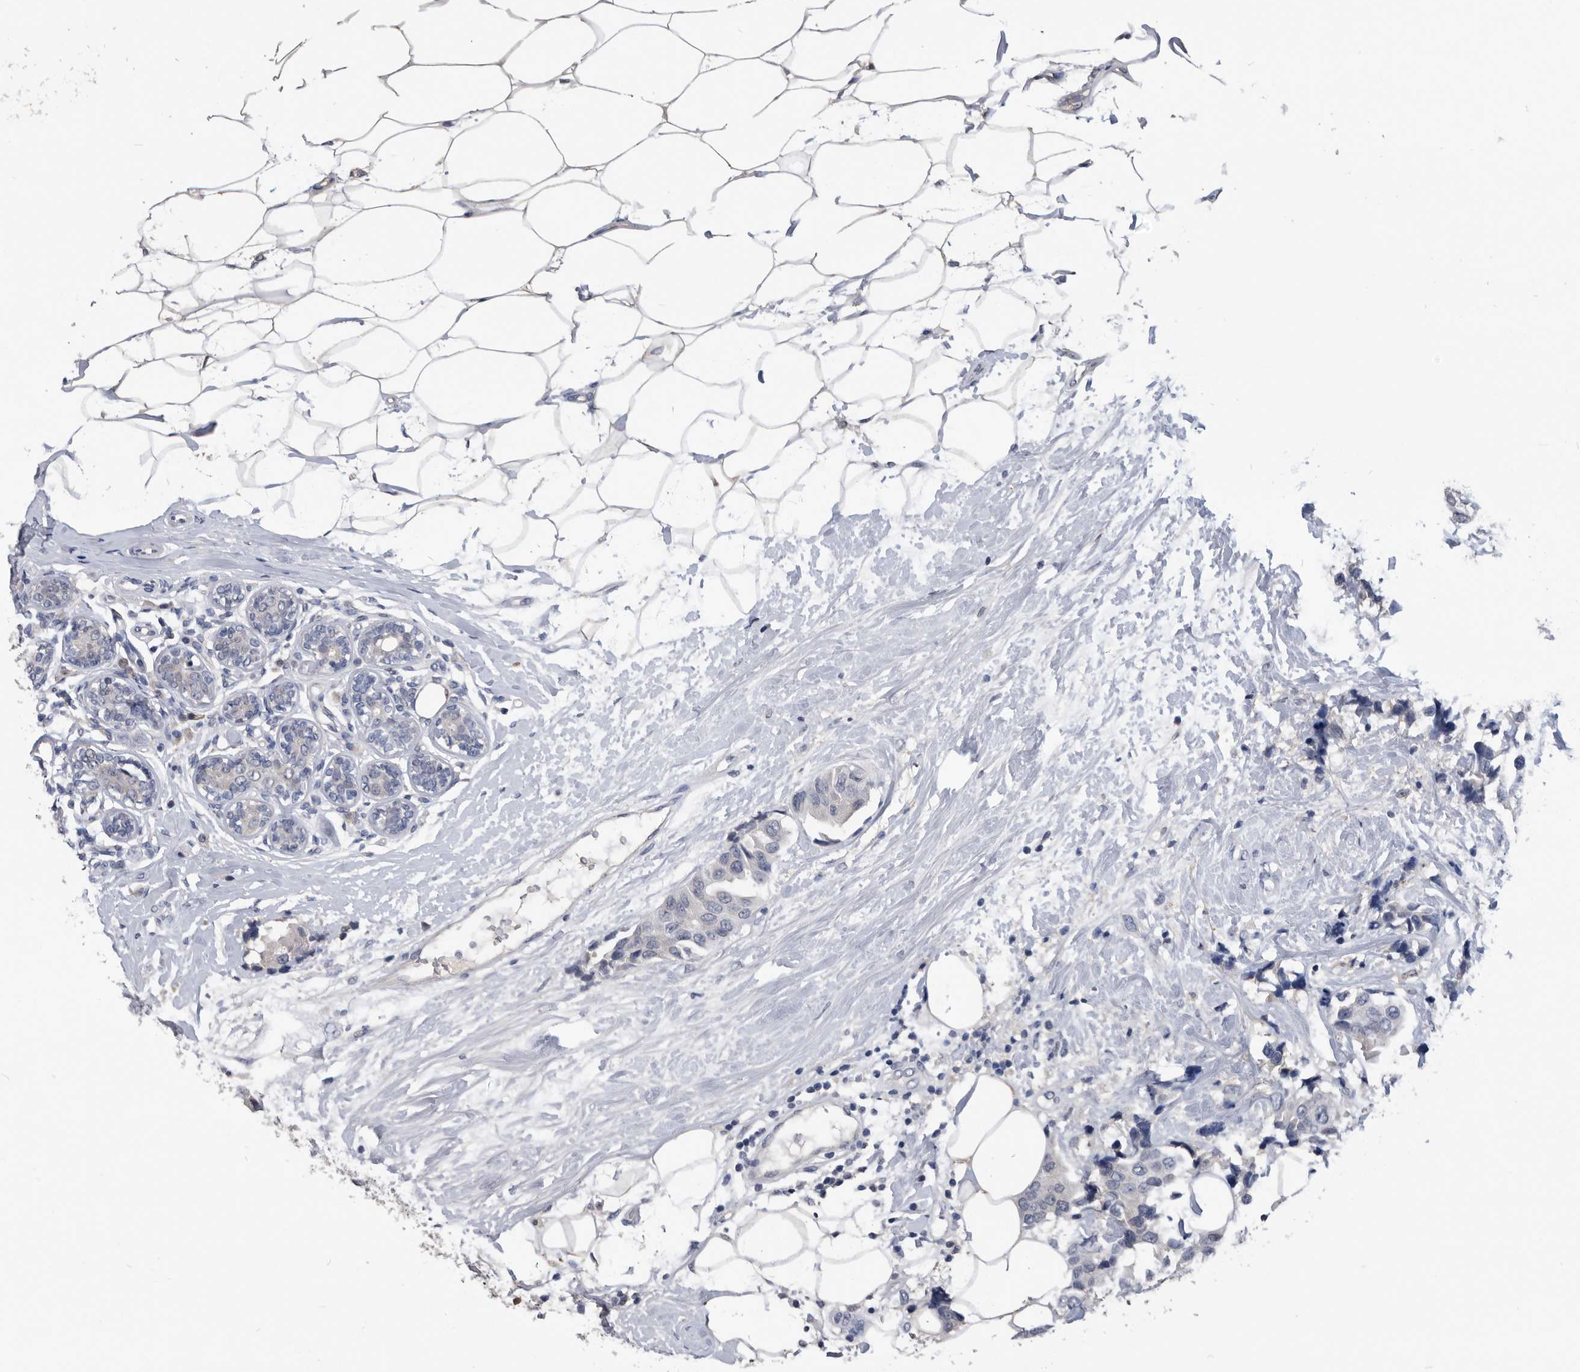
{"staining": {"intensity": "negative", "quantity": "none", "location": "none"}, "tissue": "breast cancer", "cell_type": "Tumor cells", "image_type": "cancer", "snomed": [{"axis": "morphology", "description": "Normal tissue, NOS"}, {"axis": "morphology", "description": "Duct carcinoma"}, {"axis": "topography", "description": "Breast"}], "caption": "This is an immunohistochemistry (IHC) photomicrograph of human breast cancer. There is no positivity in tumor cells.", "gene": "PDXK", "patient": {"sex": "female", "age": 39}}